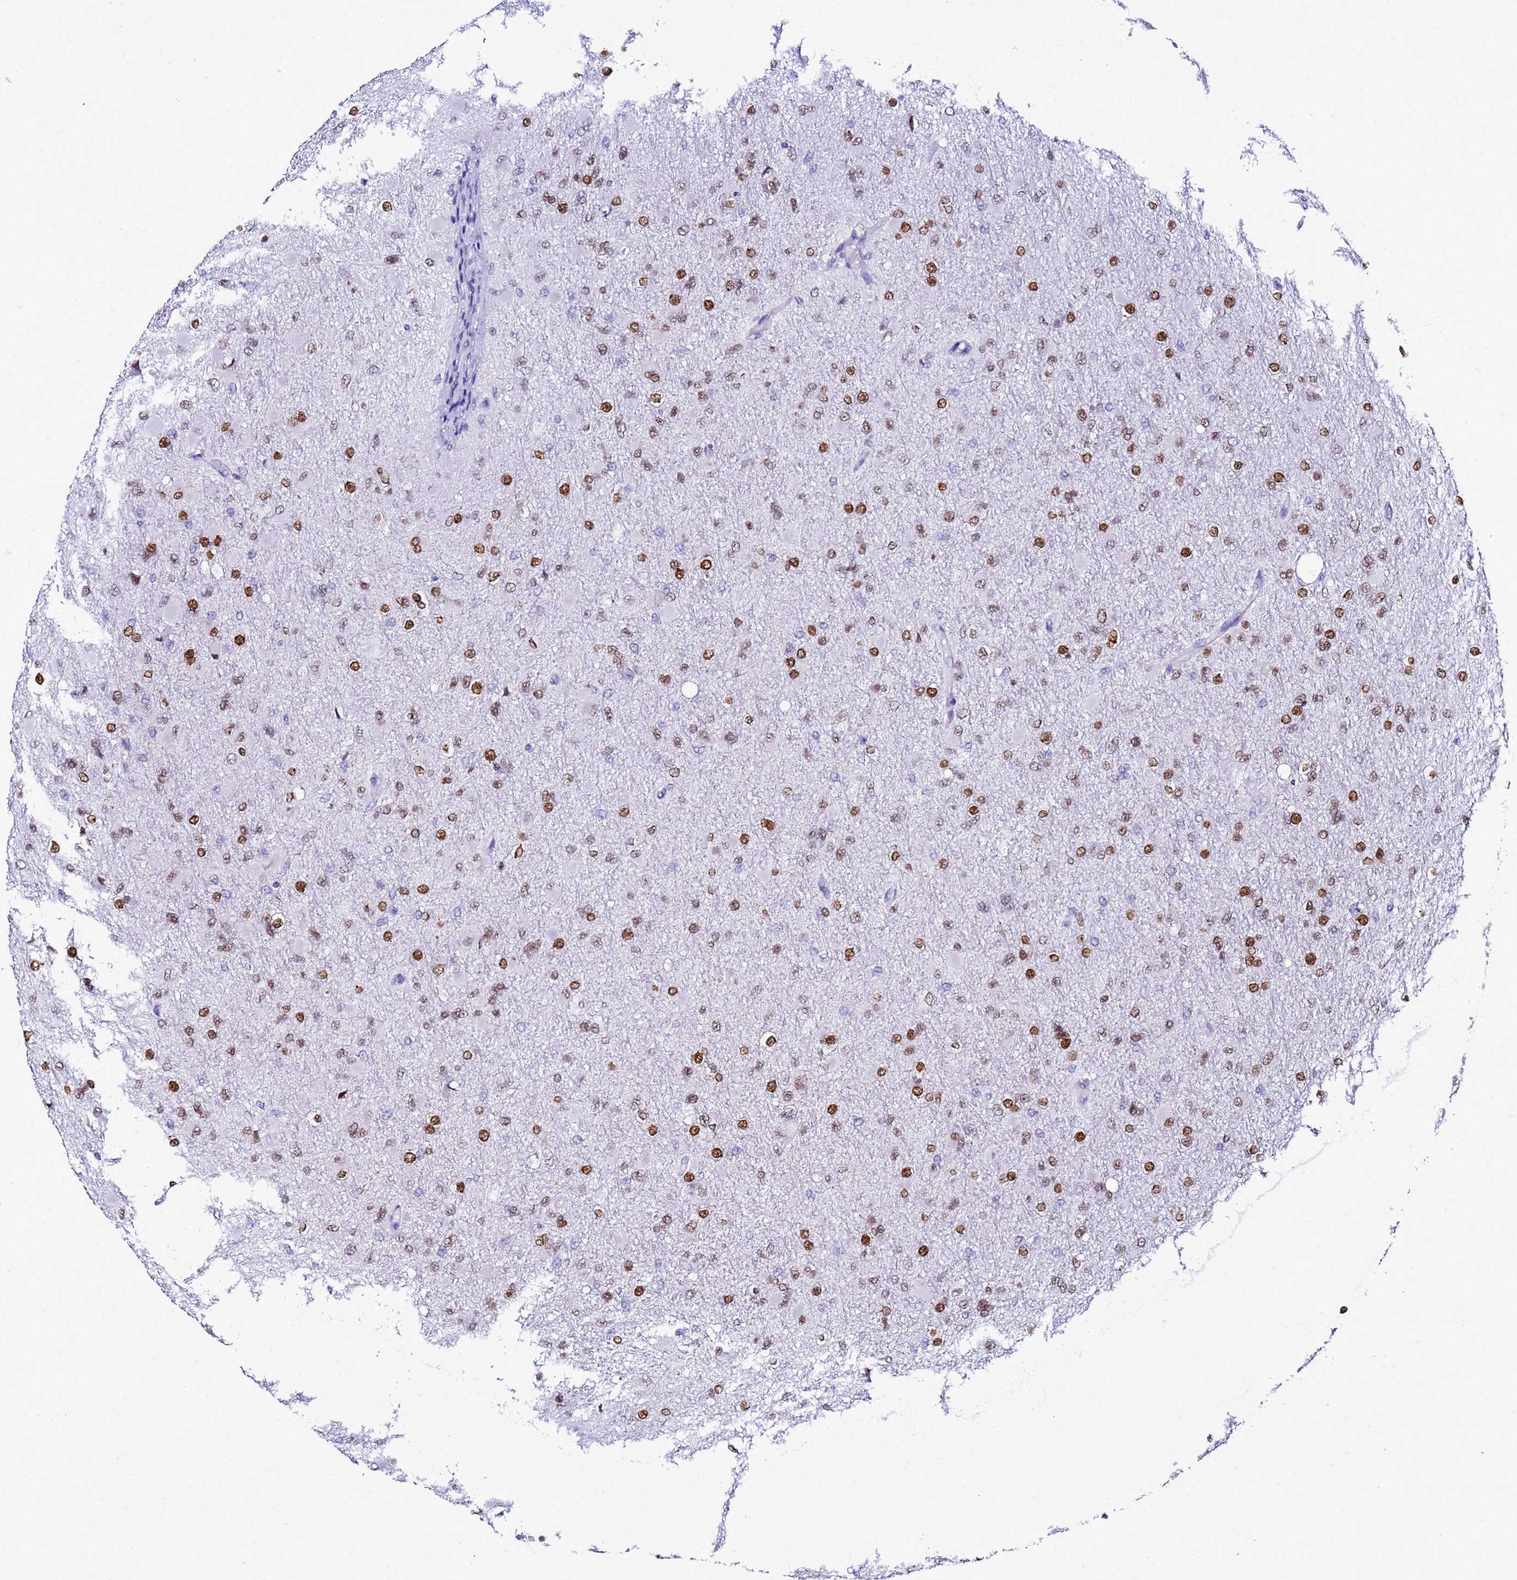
{"staining": {"intensity": "moderate", "quantity": "25%-75%", "location": "nuclear"}, "tissue": "glioma", "cell_type": "Tumor cells", "image_type": "cancer", "snomed": [{"axis": "morphology", "description": "Glioma, malignant, High grade"}, {"axis": "topography", "description": "Cerebral cortex"}], "caption": "The photomicrograph shows immunohistochemical staining of malignant glioma (high-grade). There is moderate nuclear expression is present in approximately 25%-75% of tumor cells.", "gene": "BCL7A", "patient": {"sex": "female", "age": 36}}